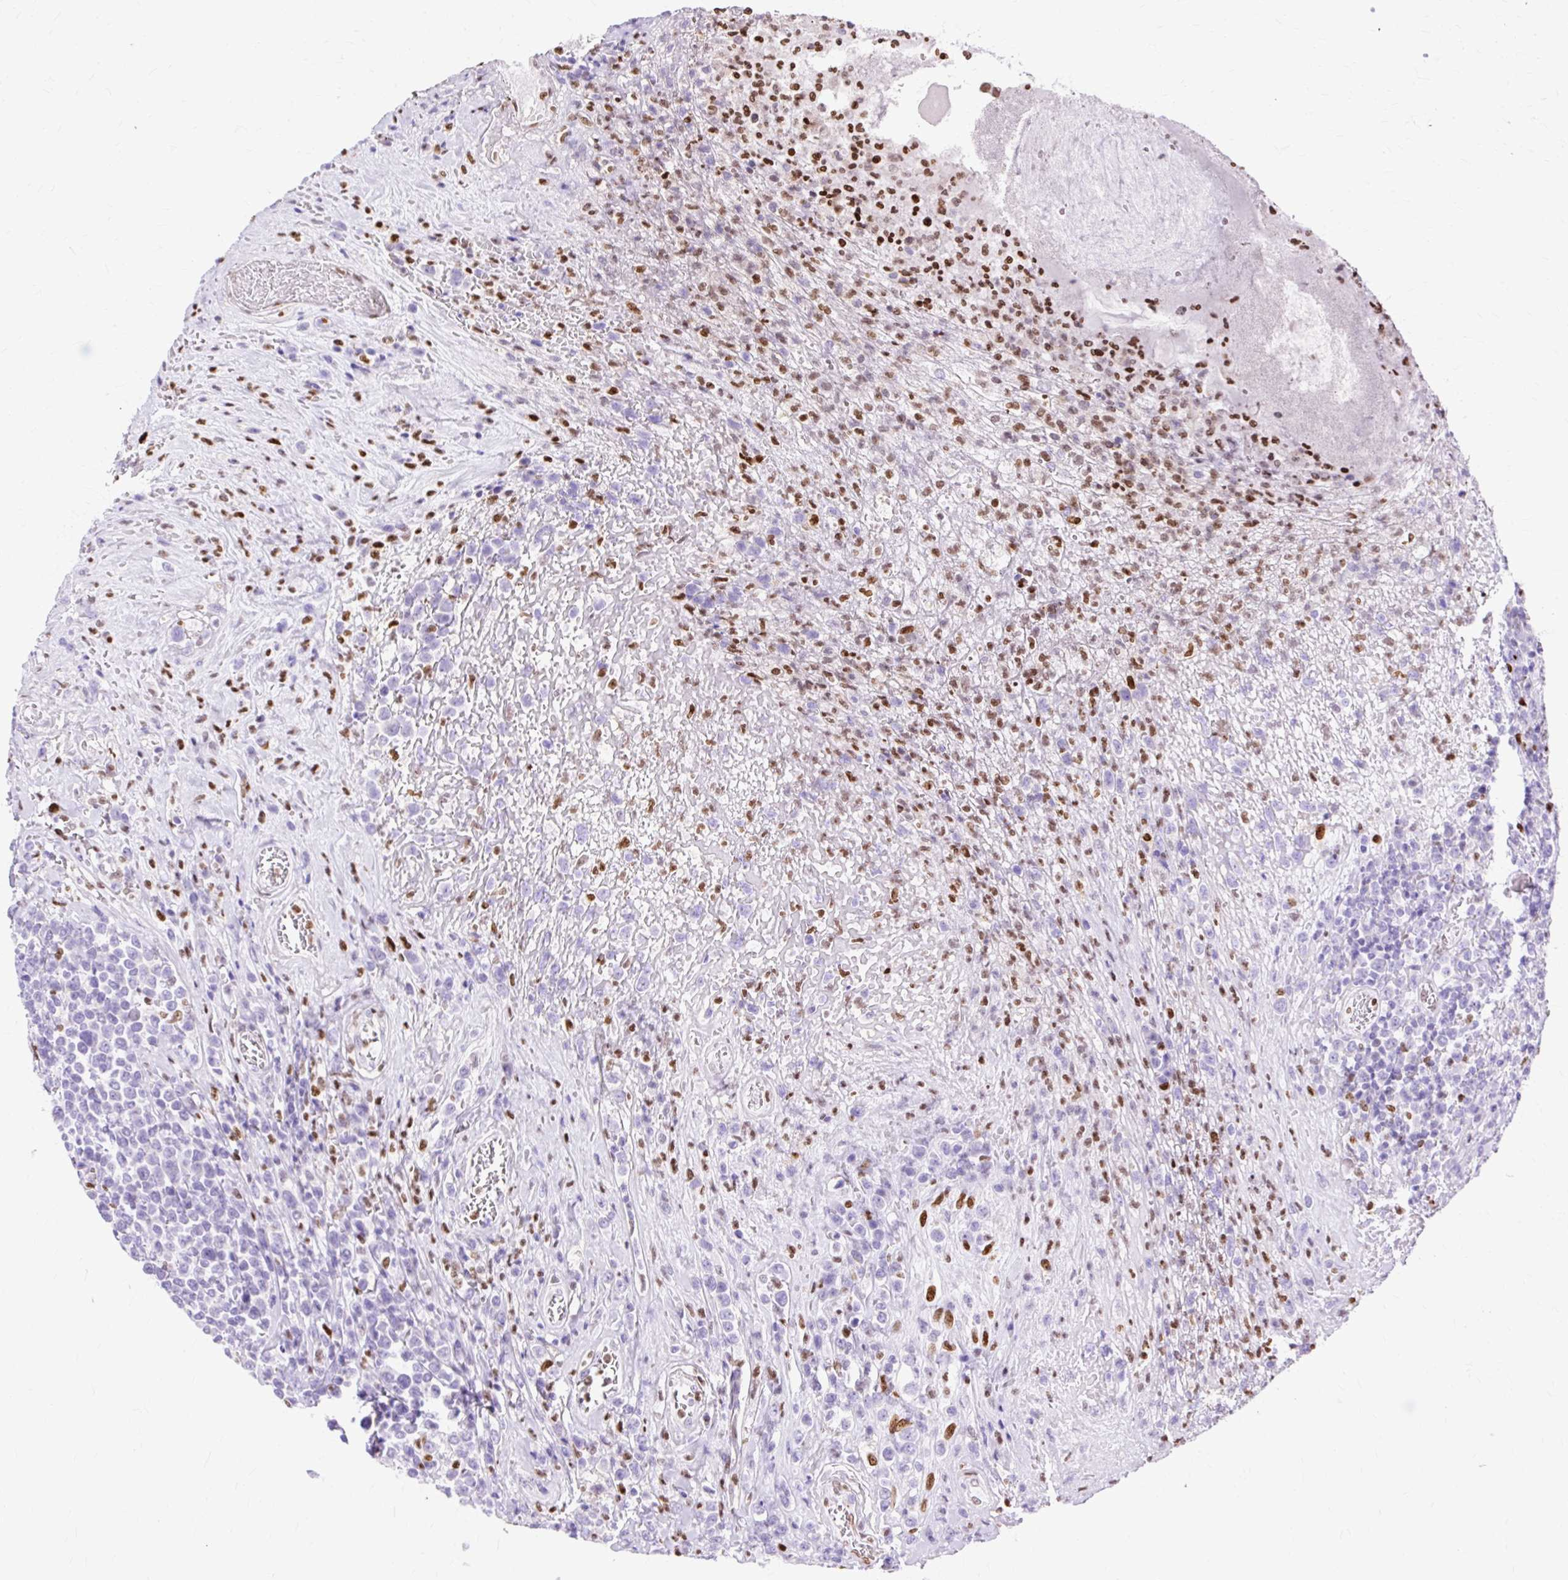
{"staining": {"intensity": "negative", "quantity": "none", "location": "none"}, "tissue": "lymphoma", "cell_type": "Tumor cells", "image_type": "cancer", "snomed": [{"axis": "morphology", "description": "Malignant lymphoma, non-Hodgkin's type, High grade"}, {"axis": "topography", "description": "Soft tissue"}], "caption": "Human lymphoma stained for a protein using immunohistochemistry exhibits no staining in tumor cells.", "gene": "TMEM184C", "patient": {"sex": "female", "age": 56}}